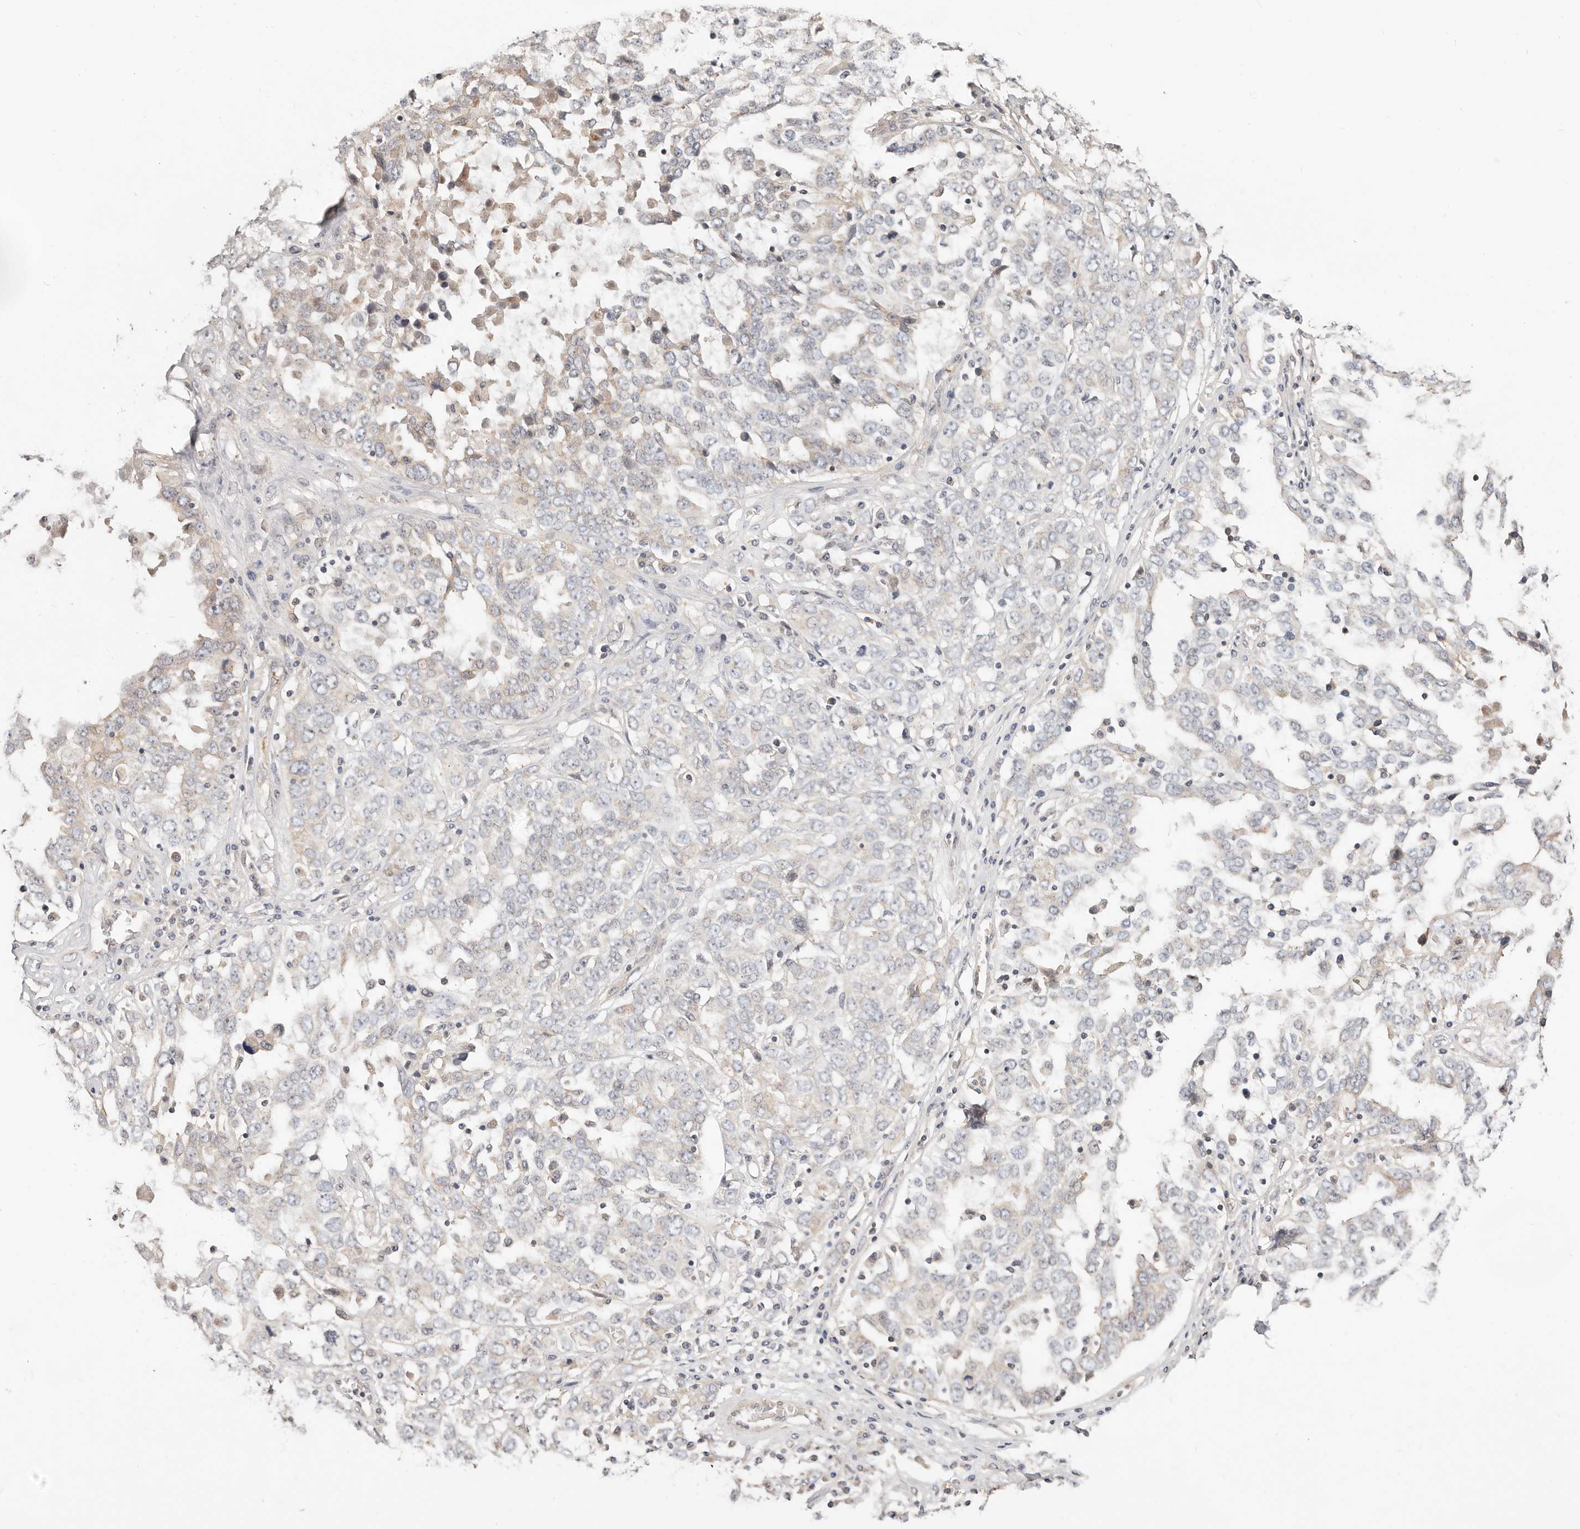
{"staining": {"intensity": "negative", "quantity": "none", "location": "none"}, "tissue": "ovarian cancer", "cell_type": "Tumor cells", "image_type": "cancer", "snomed": [{"axis": "morphology", "description": "Carcinoma, endometroid"}, {"axis": "topography", "description": "Ovary"}], "caption": "Ovarian endometroid carcinoma was stained to show a protein in brown. There is no significant expression in tumor cells. (DAB (3,3'-diaminobenzidine) IHC, high magnification).", "gene": "ZRANB1", "patient": {"sex": "female", "age": 62}}